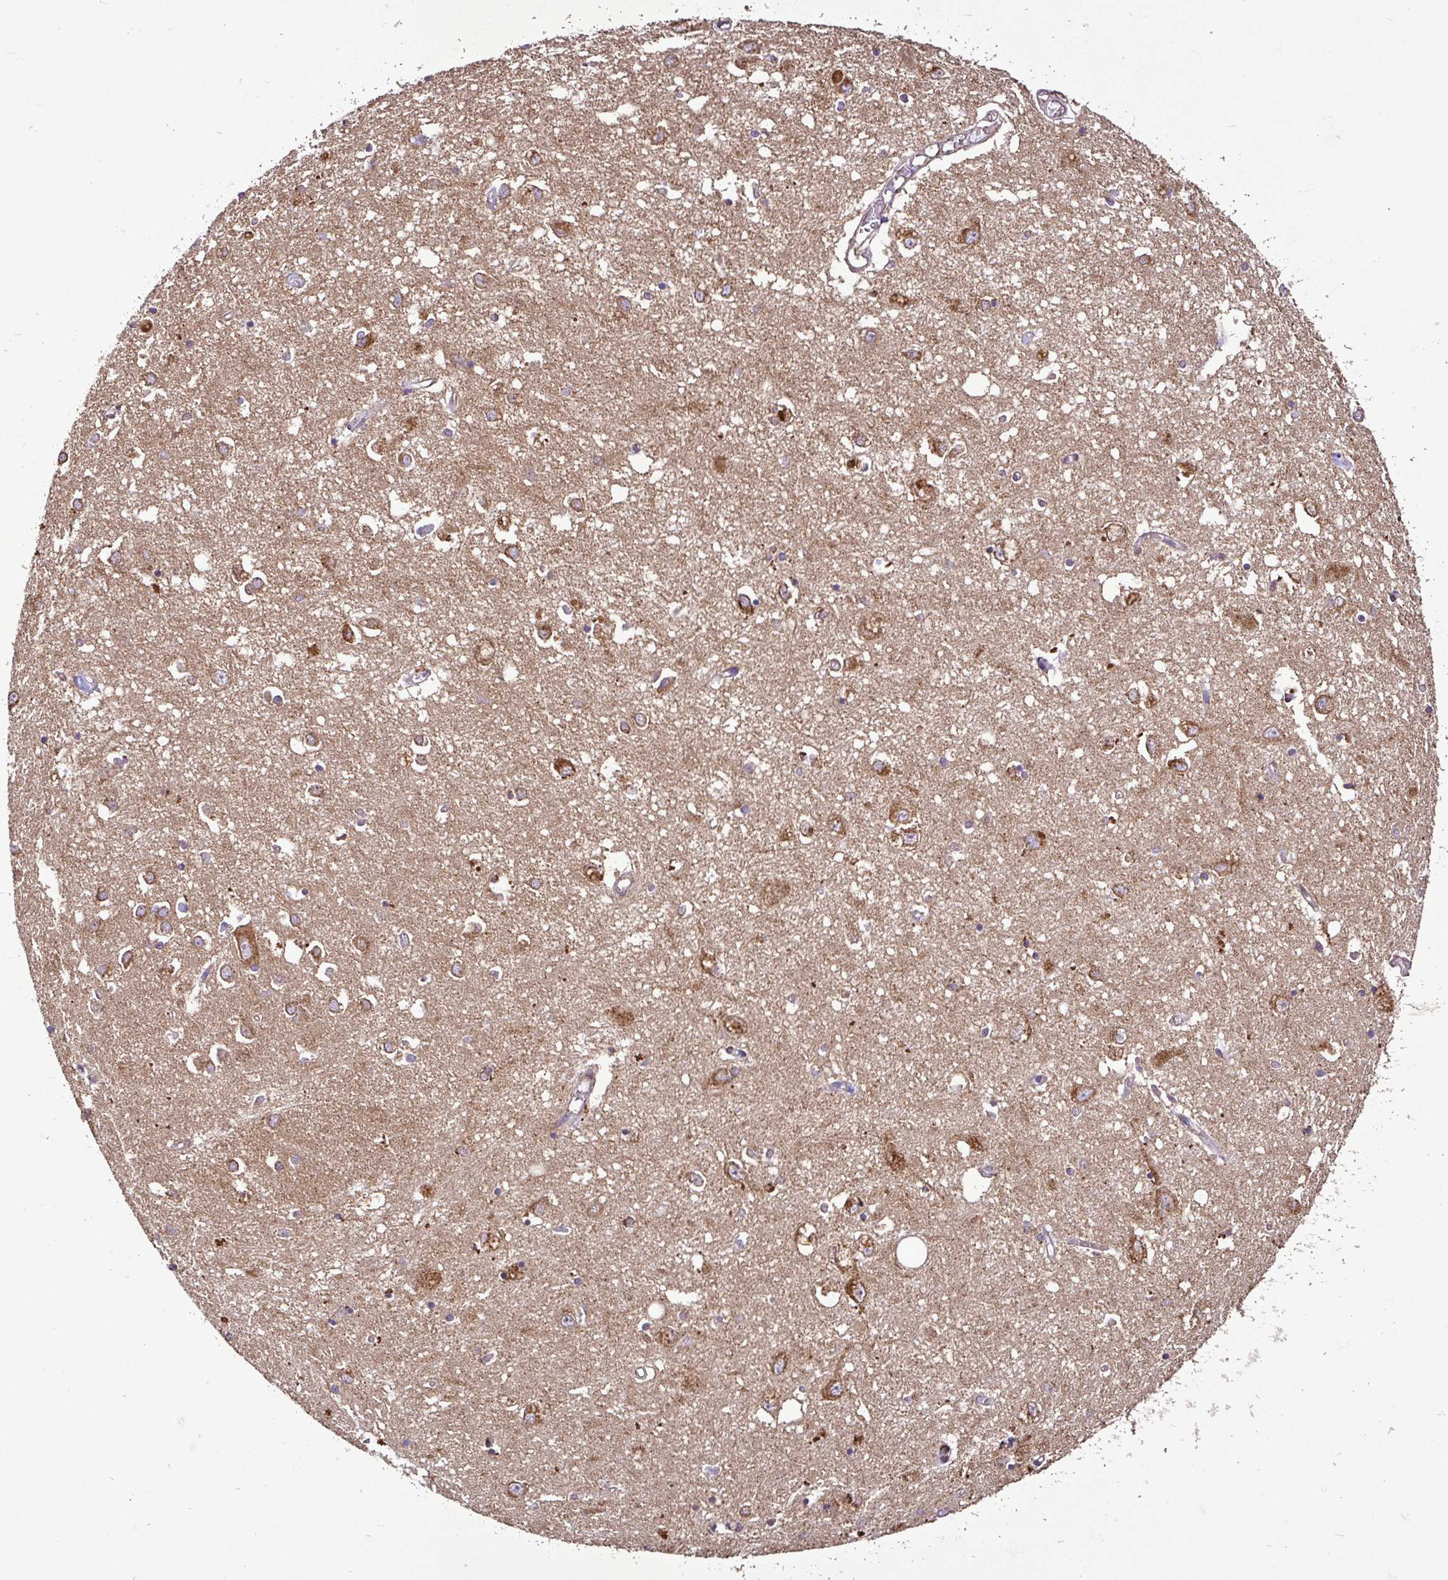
{"staining": {"intensity": "moderate", "quantity": "<25%", "location": "cytoplasmic/membranous"}, "tissue": "caudate", "cell_type": "Glial cells", "image_type": "normal", "snomed": [{"axis": "morphology", "description": "Normal tissue, NOS"}, {"axis": "topography", "description": "Lateral ventricle wall"}], "caption": "Immunohistochemical staining of benign human caudate exhibits <25% levels of moderate cytoplasmic/membranous protein staining in about <25% of glial cells.", "gene": "AGK", "patient": {"sex": "male", "age": 70}}